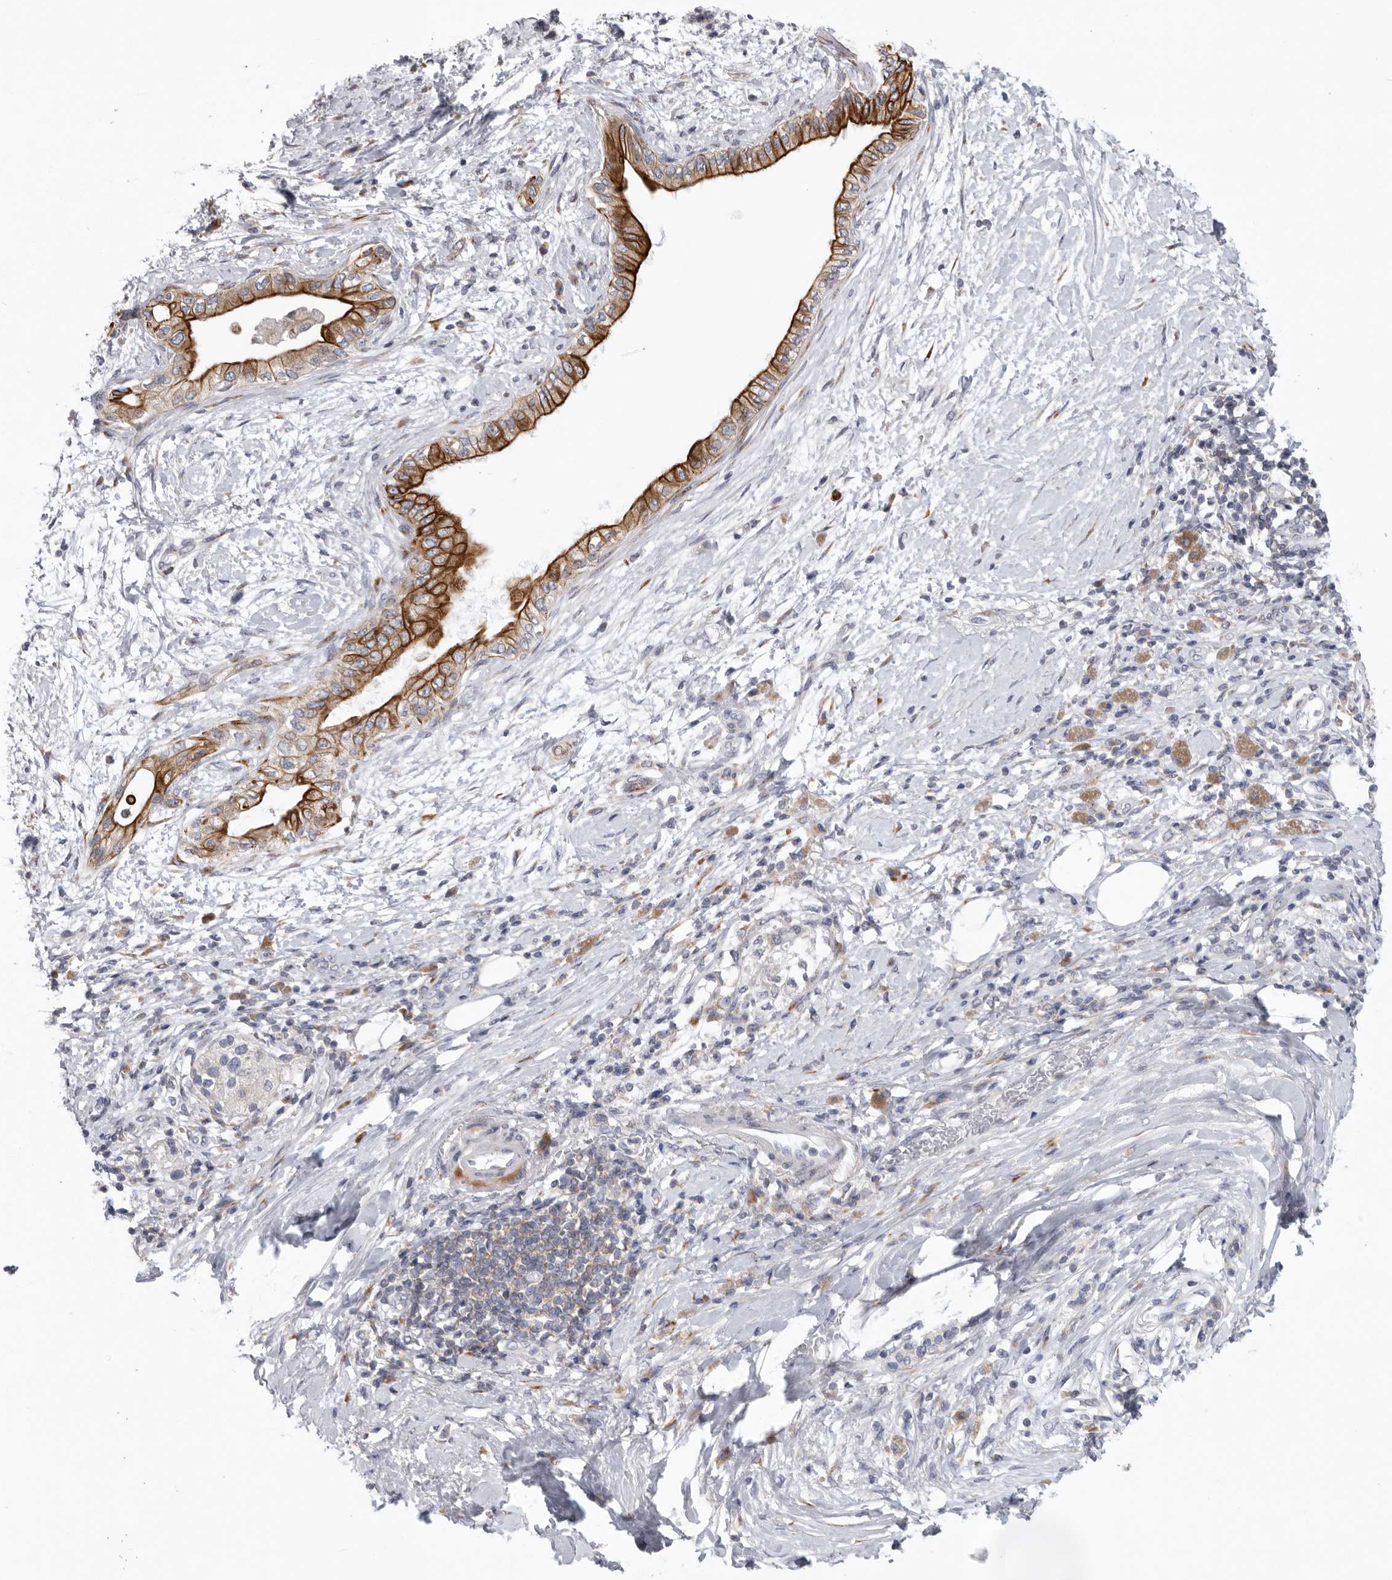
{"staining": {"intensity": "strong", "quantity": ">75%", "location": "cytoplasmic/membranous"}, "tissue": "pancreatic cancer", "cell_type": "Tumor cells", "image_type": "cancer", "snomed": [{"axis": "morphology", "description": "Normal tissue, NOS"}, {"axis": "morphology", "description": "Adenocarcinoma, NOS"}, {"axis": "topography", "description": "Pancreas"}, {"axis": "topography", "description": "Duodenum"}], "caption": "The photomicrograph shows a brown stain indicating the presence of a protein in the cytoplasmic/membranous of tumor cells in adenocarcinoma (pancreatic).", "gene": "USP24", "patient": {"sex": "female", "age": 60}}